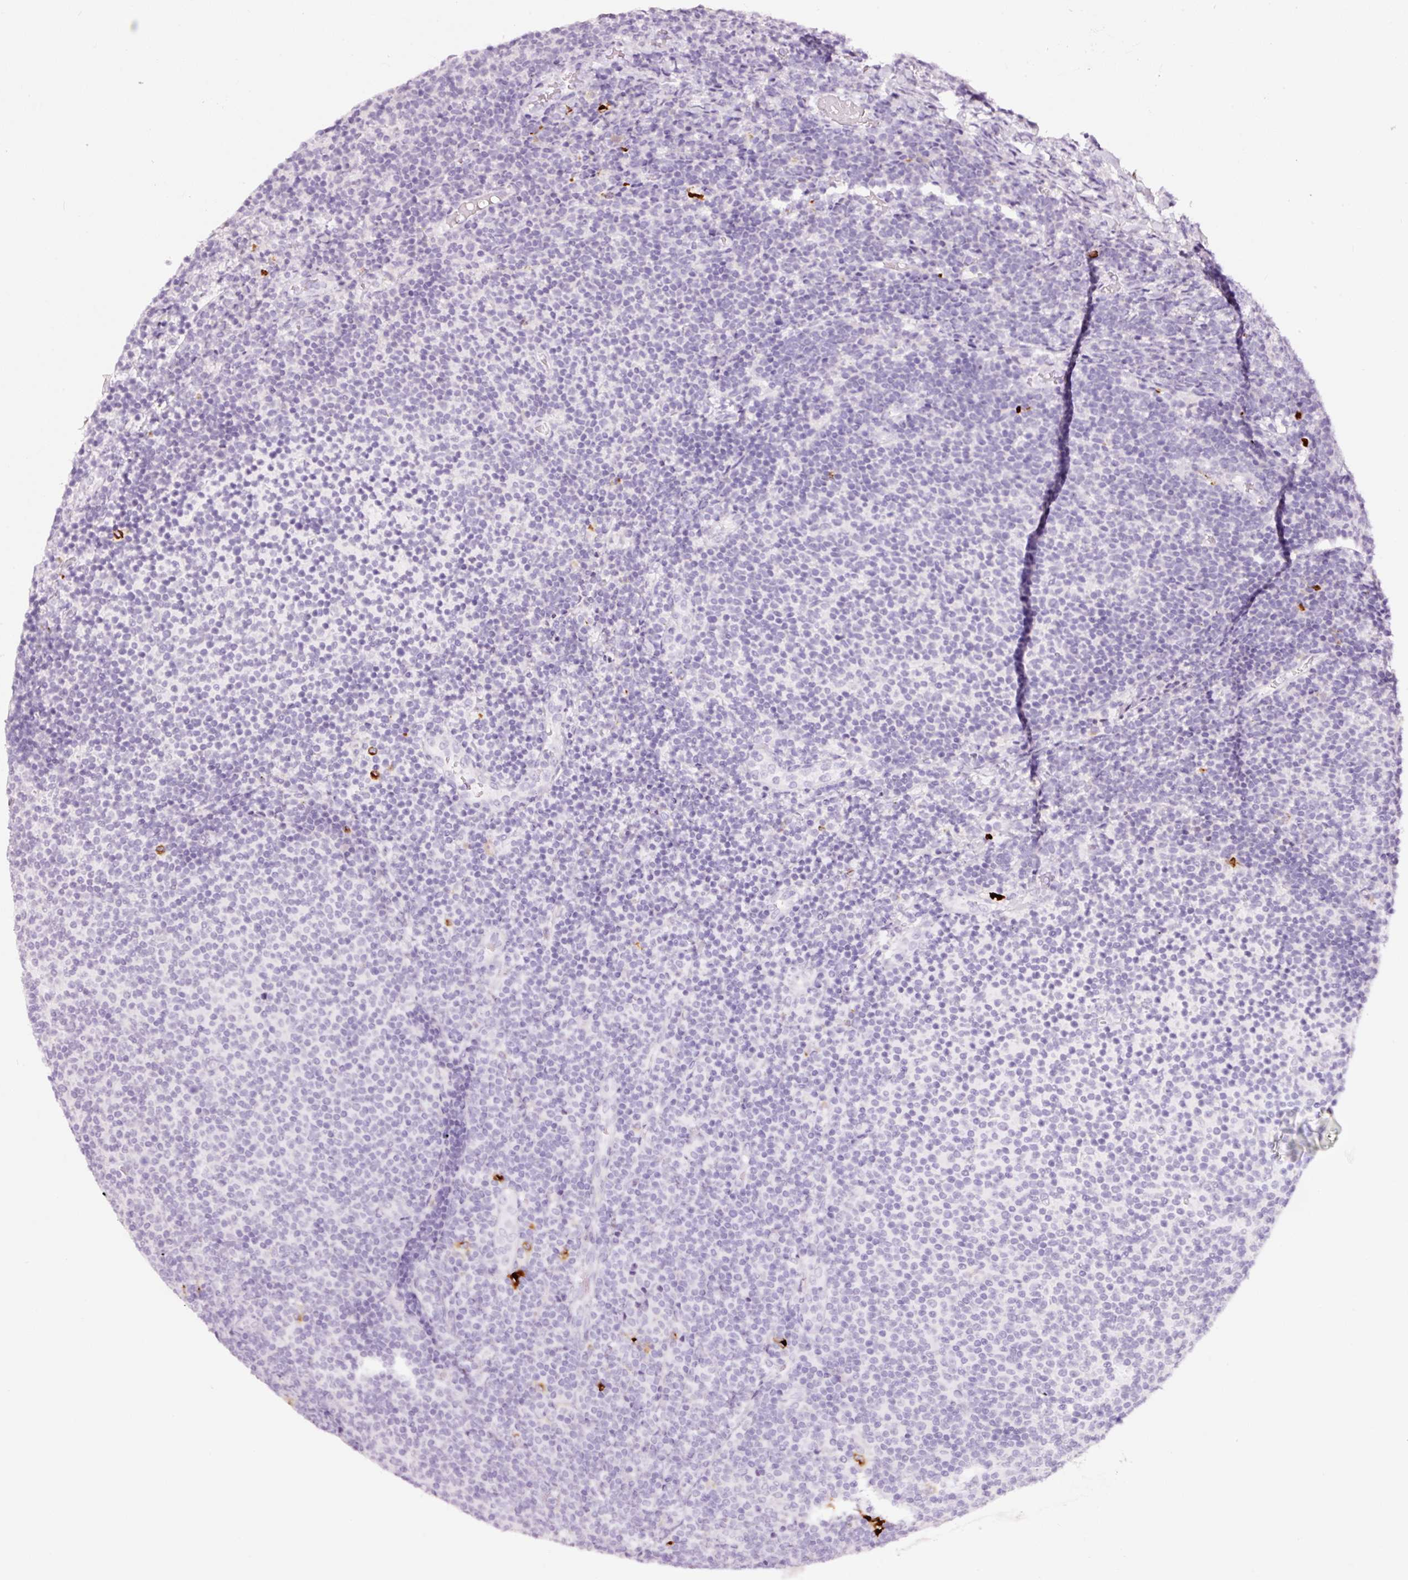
{"staining": {"intensity": "negative", "quantity": "none", "location": "none"}, "tissue": "lymphoma", "cell_type": "Tumor cells", "image_type": "cancer", "snomed": [{"axis": "morphology", "description": "Malignant lymphoma, non-Hodgkin's type, Low grade"}, {"axis": "topography", "description": "Lymph node"}], "caption": "Image shows no protein staining in tumor cells of lymphoma tissue.", "gene": "LAMP3", "patient": {"sex": "male", "age": 66}}